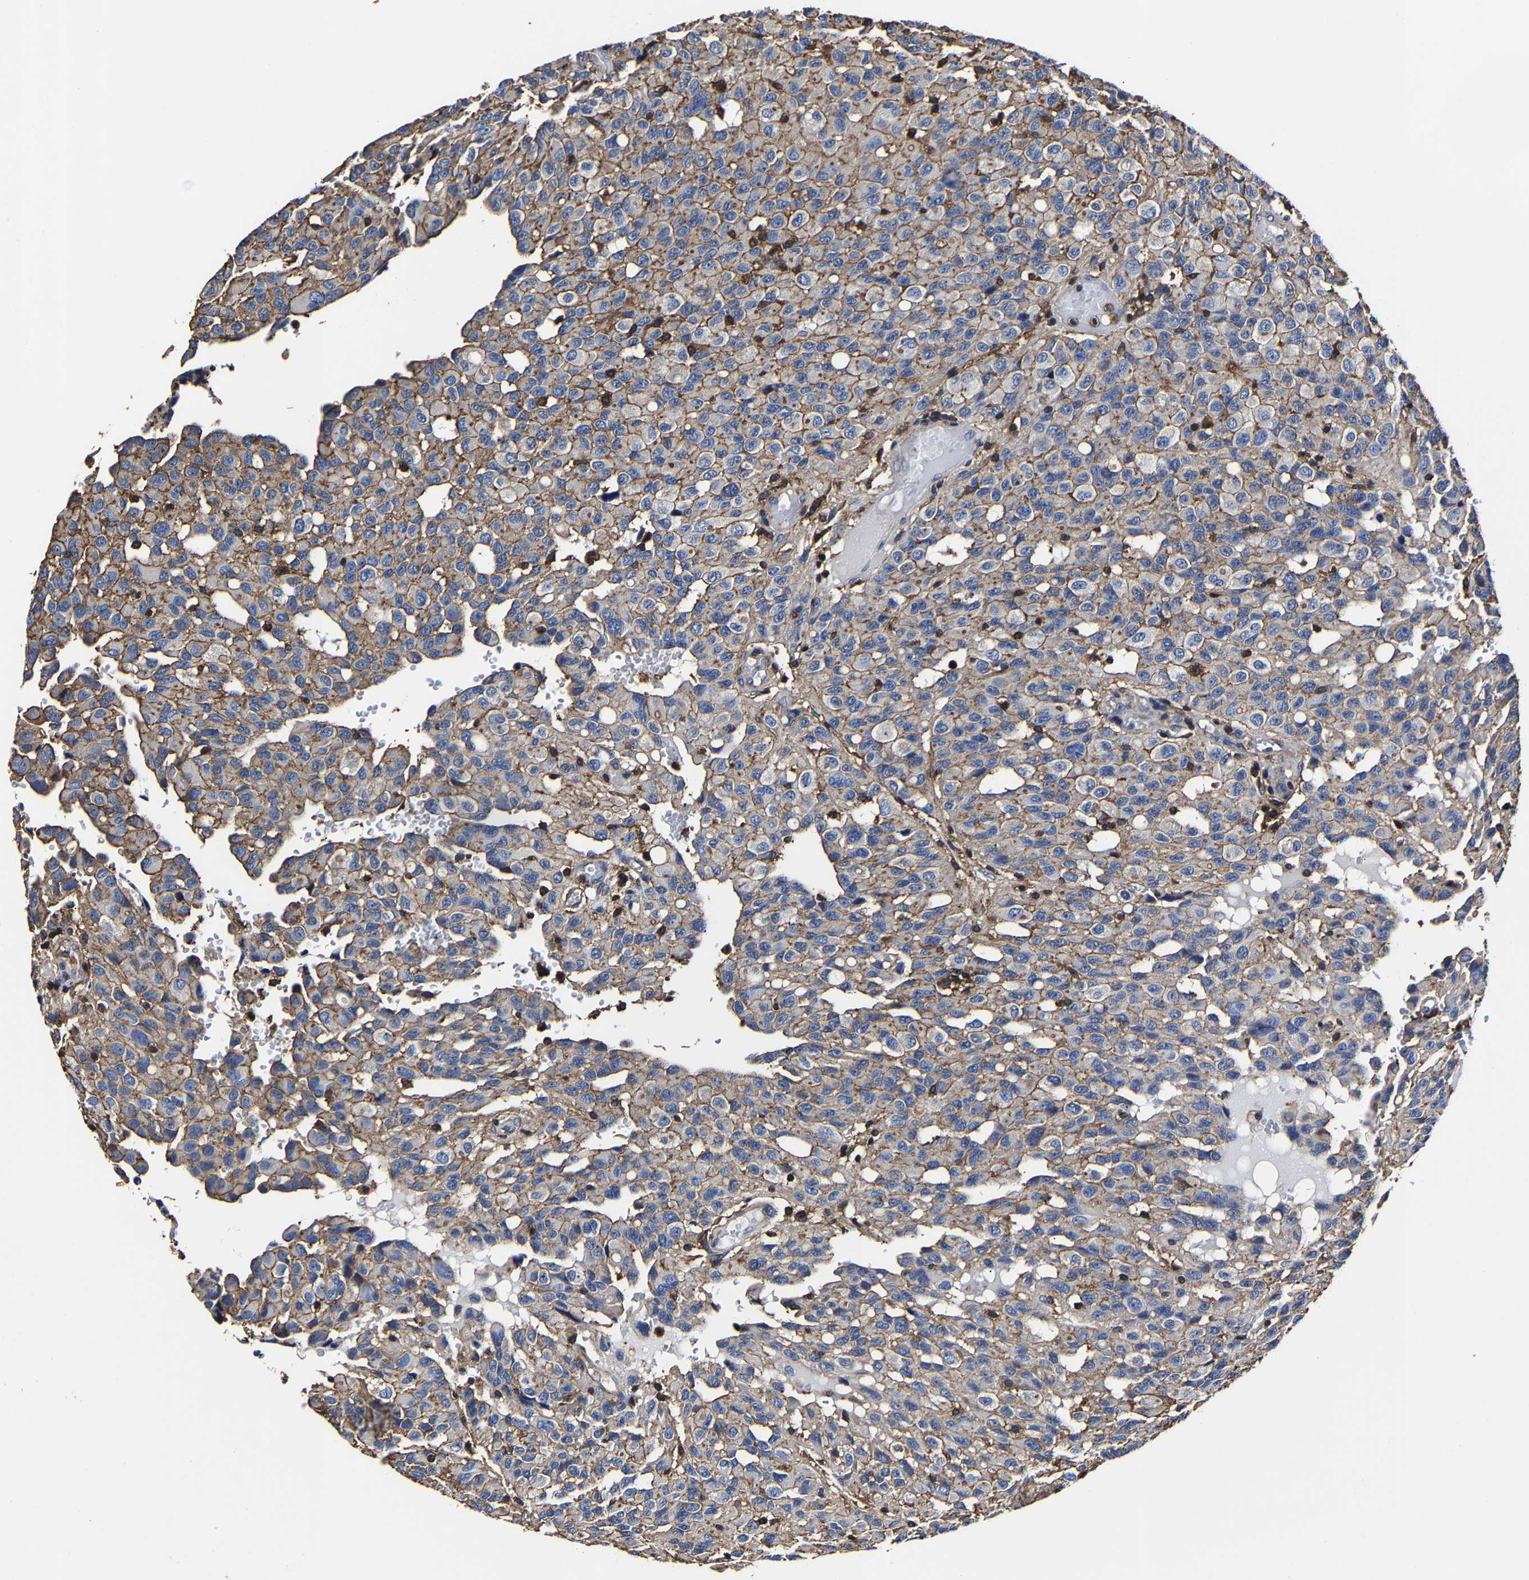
{"staining": {"intensity": "weak", "quantity": "25%-75%", "location": "cytoplasmic/membranous"}, "tissue": "glioma", "cell_type": "Tumor cells", "image_type": "cancer", "snomed": [{"axis": "morphology", "description": "Glioma, malignant, High grade"}, {"axis": "topography", "description": "Brain"}], "caption": "A brown stain shows weak cytoplasmic/membranous expression of a protein in human glioma tumor cells.", "gene": "SSH3", "patient": {"sex": "male", "age": 32}}